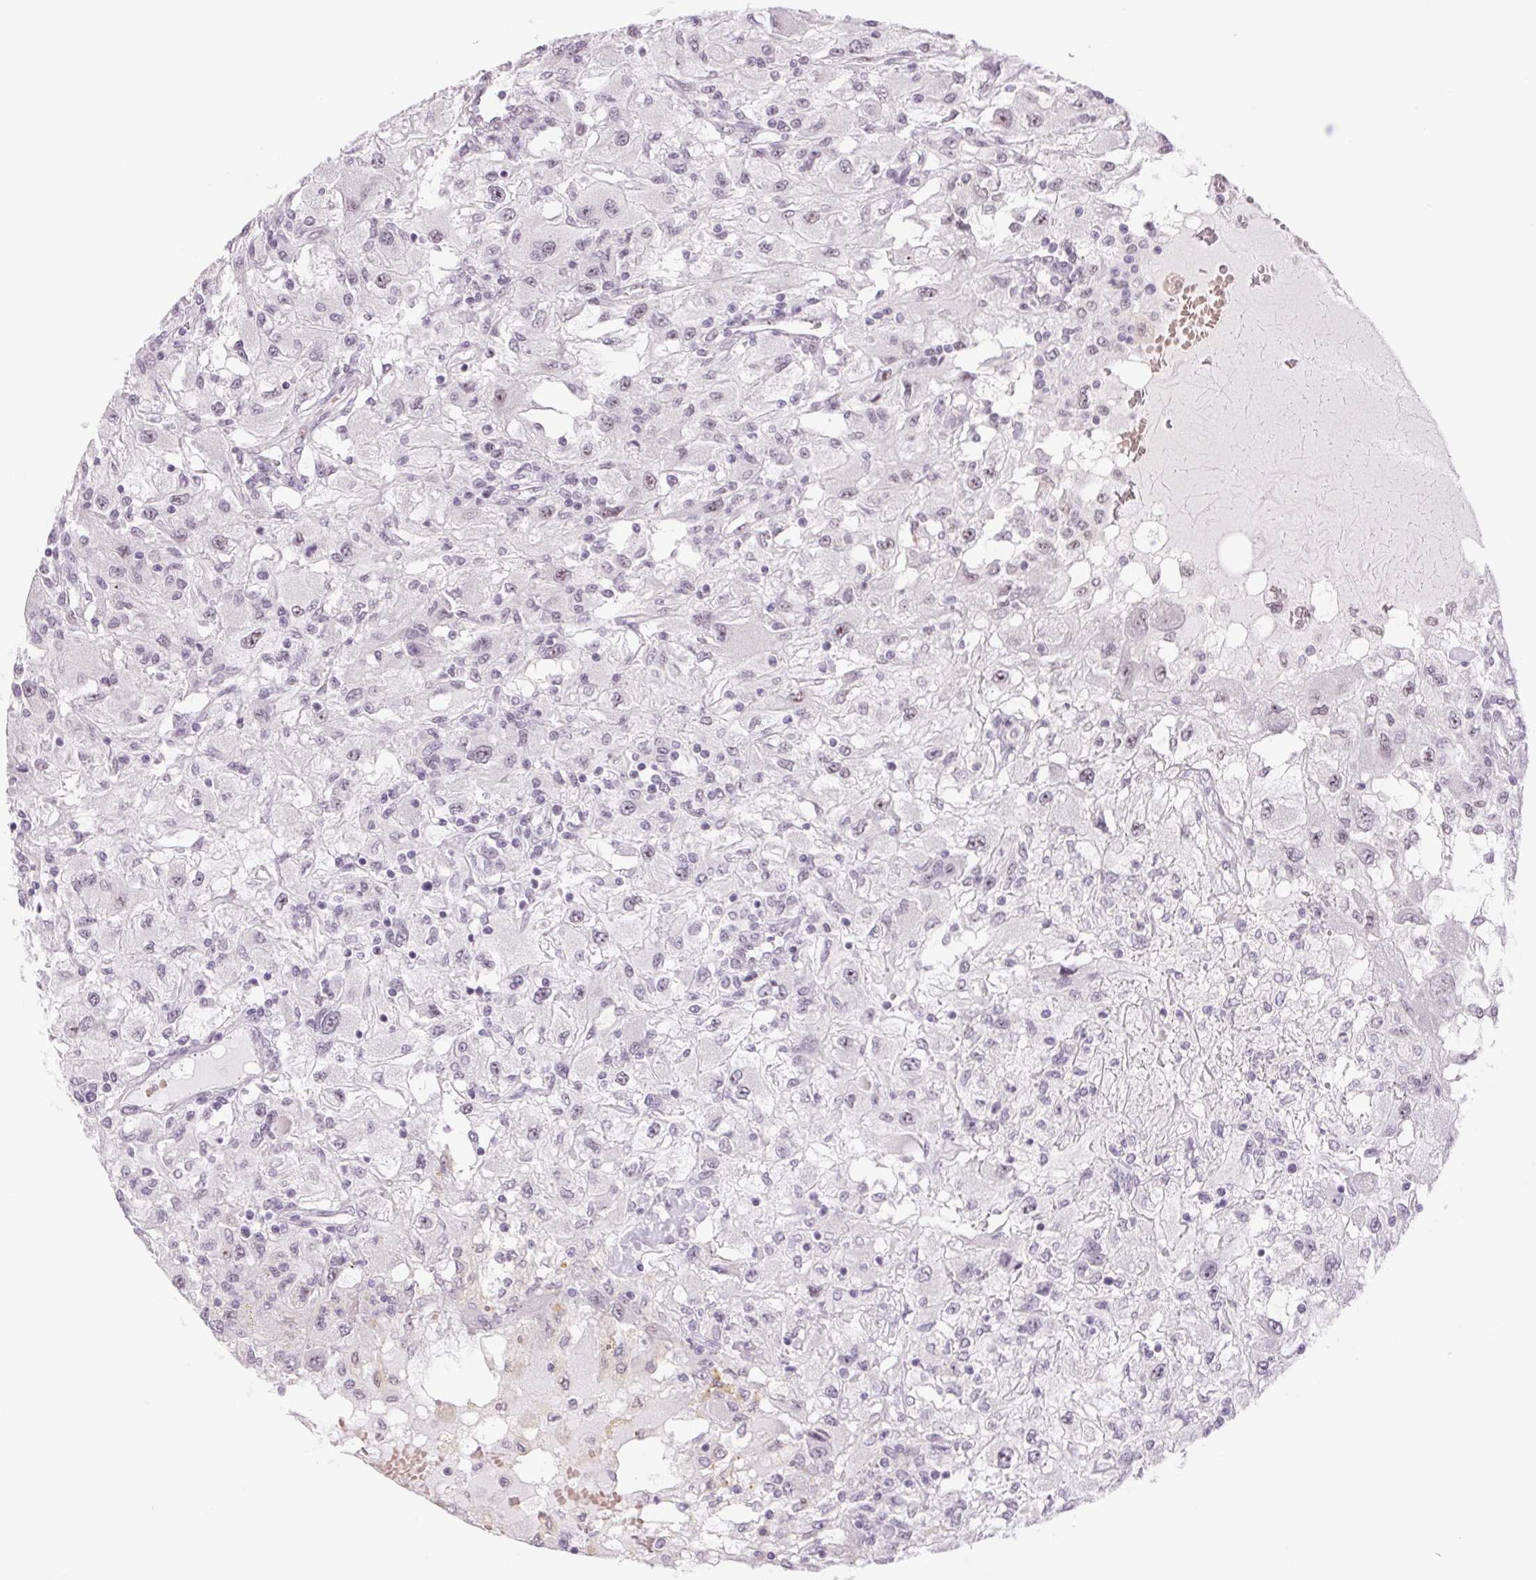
{"staining": {"intensity": "negative", "quantity": "none", "location": "none"}, "tissue": "renal cancer", "cell_type": "Tumor cells", "image_type": "cancer", "snomed": [{"axis": "morphology", "description": "Adenocarcinoma, NOS"}, {"axis": "topography", "description": "Kidney"}], "caption": "This image is of renal cancer stained with immunohistochemistry to label a protein in brown with the nuclei are counter-stained blue. There is no staining in tumor cells.", "gene": "ZC3H14", "patient": {"sex": "female", "age": 67}}